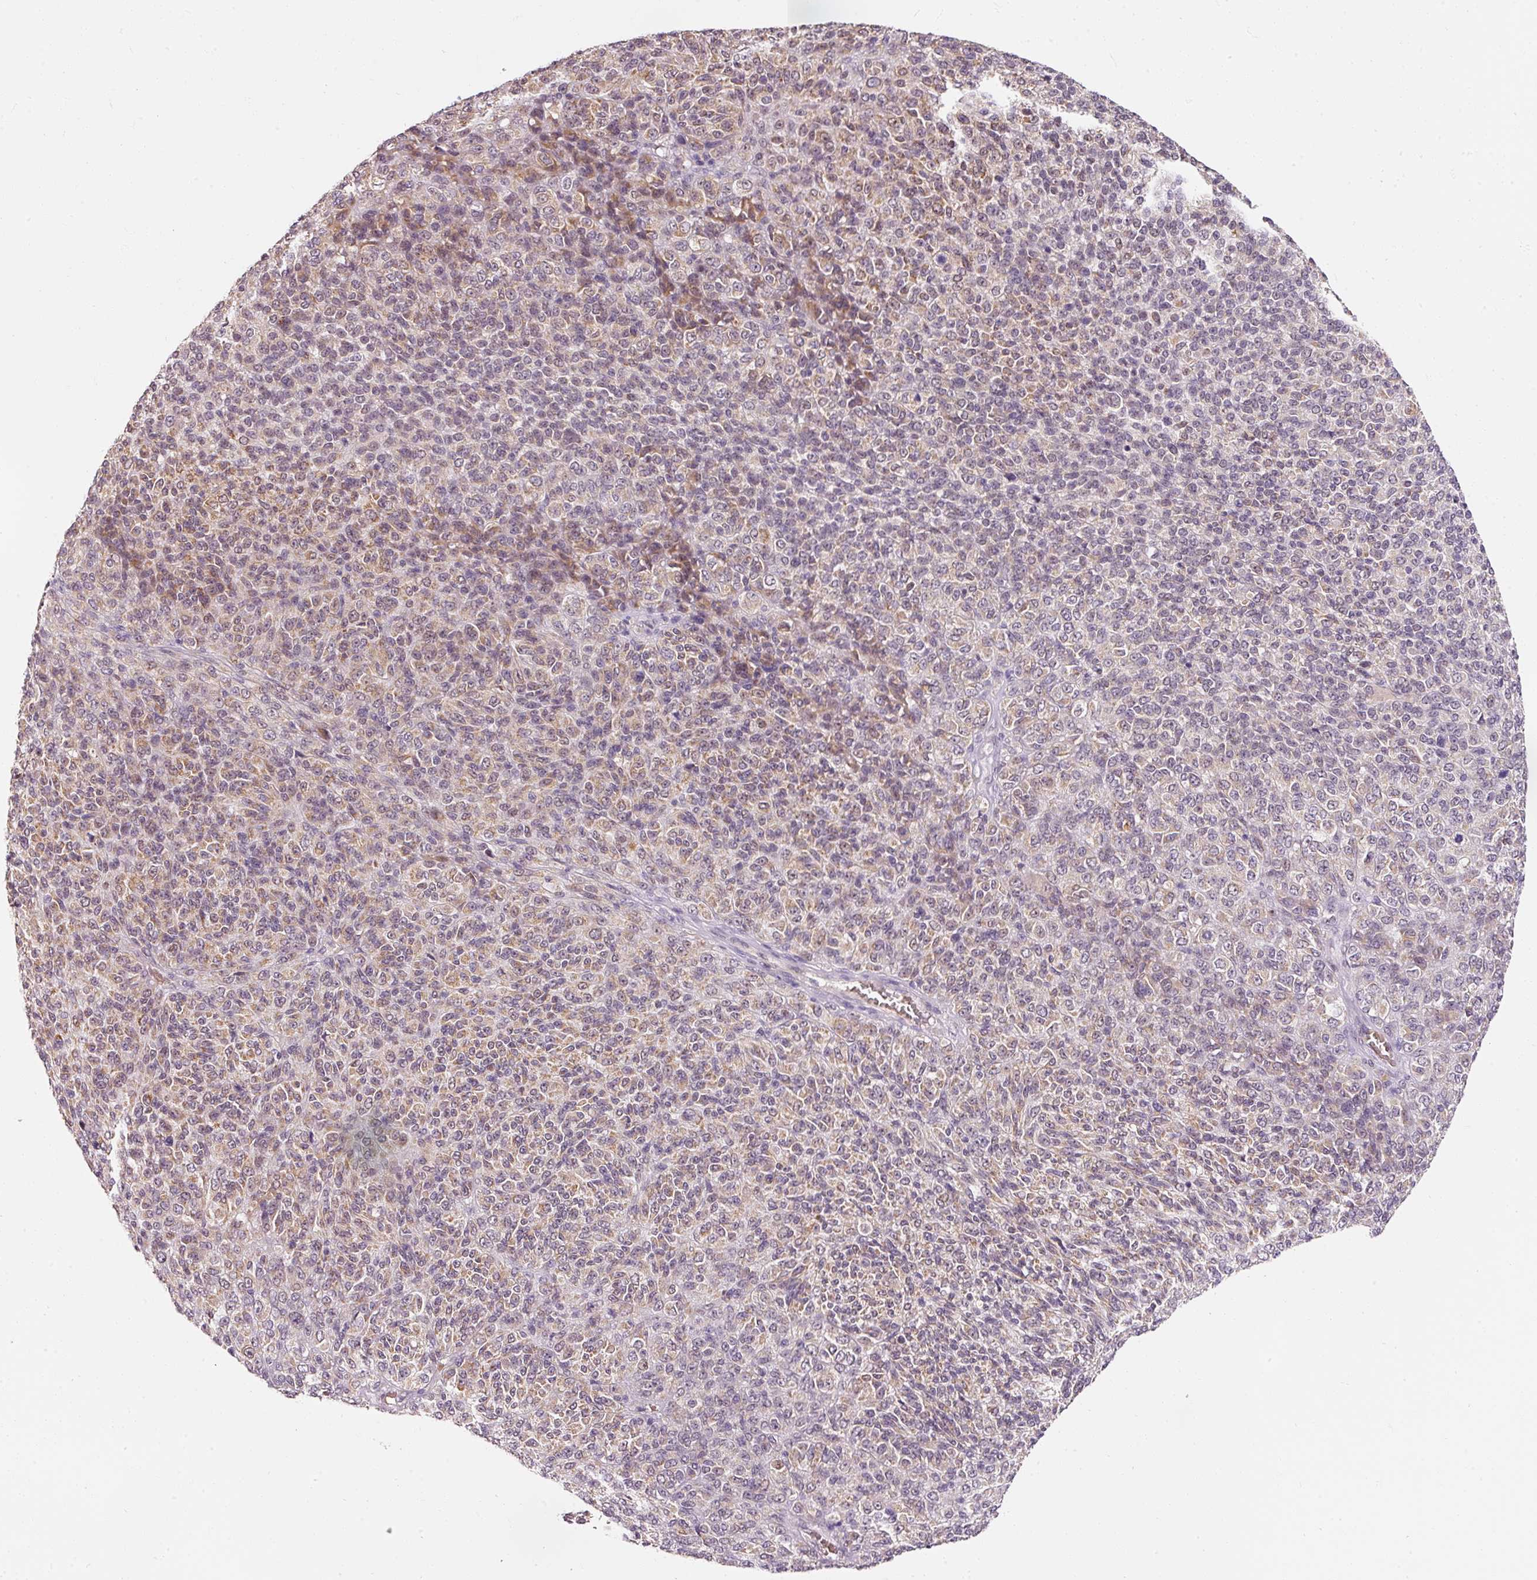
{"staining": {"intensity": "moderate", "quantity": "25%-75%", "location": "cytoplasmic/membranous,nuclear"}, "tissue": "melanoma", "cell_type": "Tumor cells", "image_type": "cancer", "snomed": [{"axis": "morphology", "description": "Malignant melanoma, Metastatic site"}, {"axis": "topography", "description": "Brain"}], "caption": "There is medium levels of moderate cytoplasmic/membranous and nuclear staining in tumor cells of malignant melanoma (metastatic site), as demonstrated by immunohistochemical staining (brown color).", "gene": "ZNF460", "patient": {"sex": "female", "age": 56}}